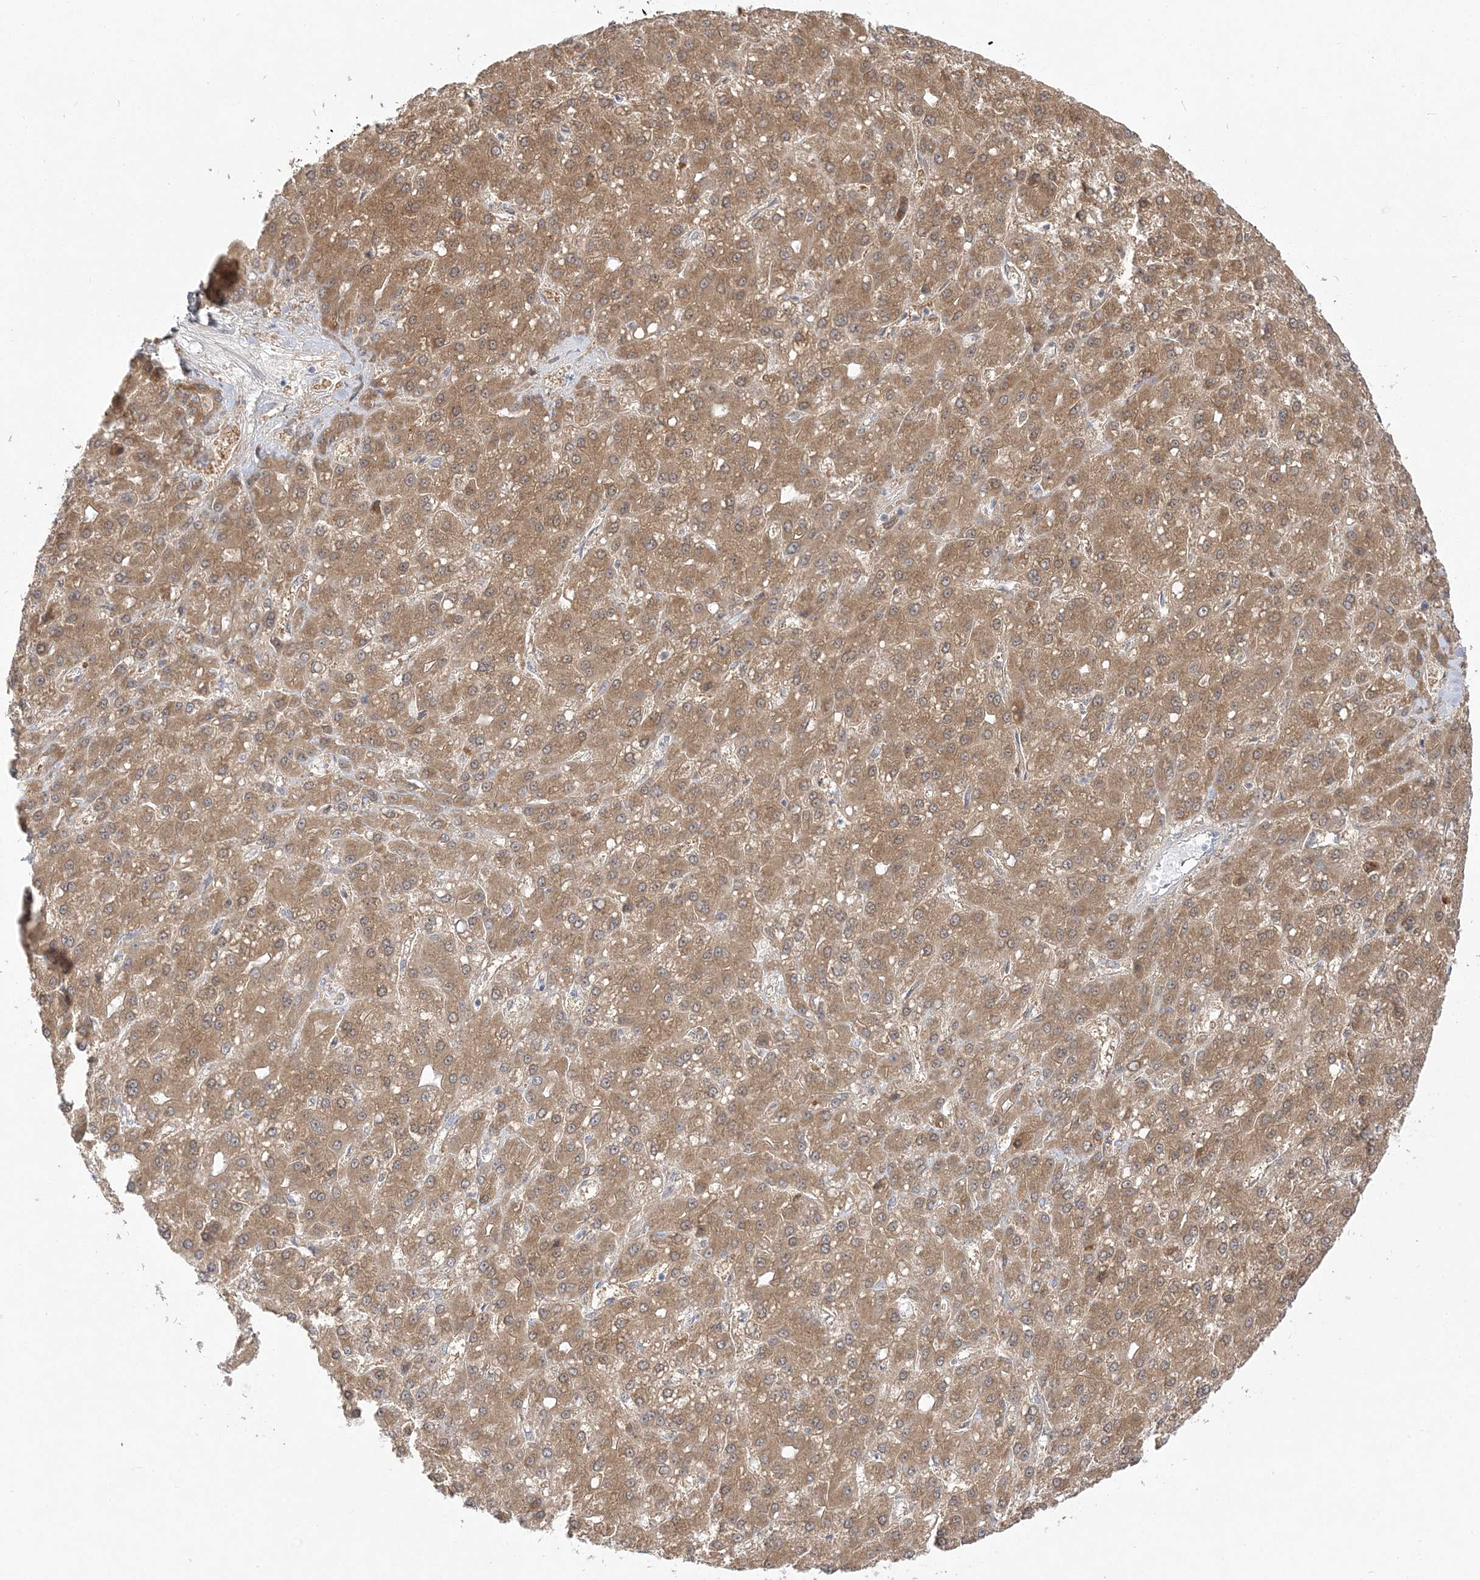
{"staining": {"intensity": "moderate", "quantity": ">75%", "location": "cytoplasmic/membranous"}, "tissue": "liver cancer", "cell_type": "Tumor cells", "image_type": "cancer", "snomed": [{"axis": "morphology", "description": "Carcinoma, Hepatocellular, NOS"}, {"axis": "topography", "description": "Liver"}], "caption": "Protein expression analysis of liver hepatocellular carcinoma displays moderate cytoplasmic/membranous positivity in approximately >75% of tumor cells.", "gene": "PCBD1", "patient": {"sex": "male", "age": 67}}